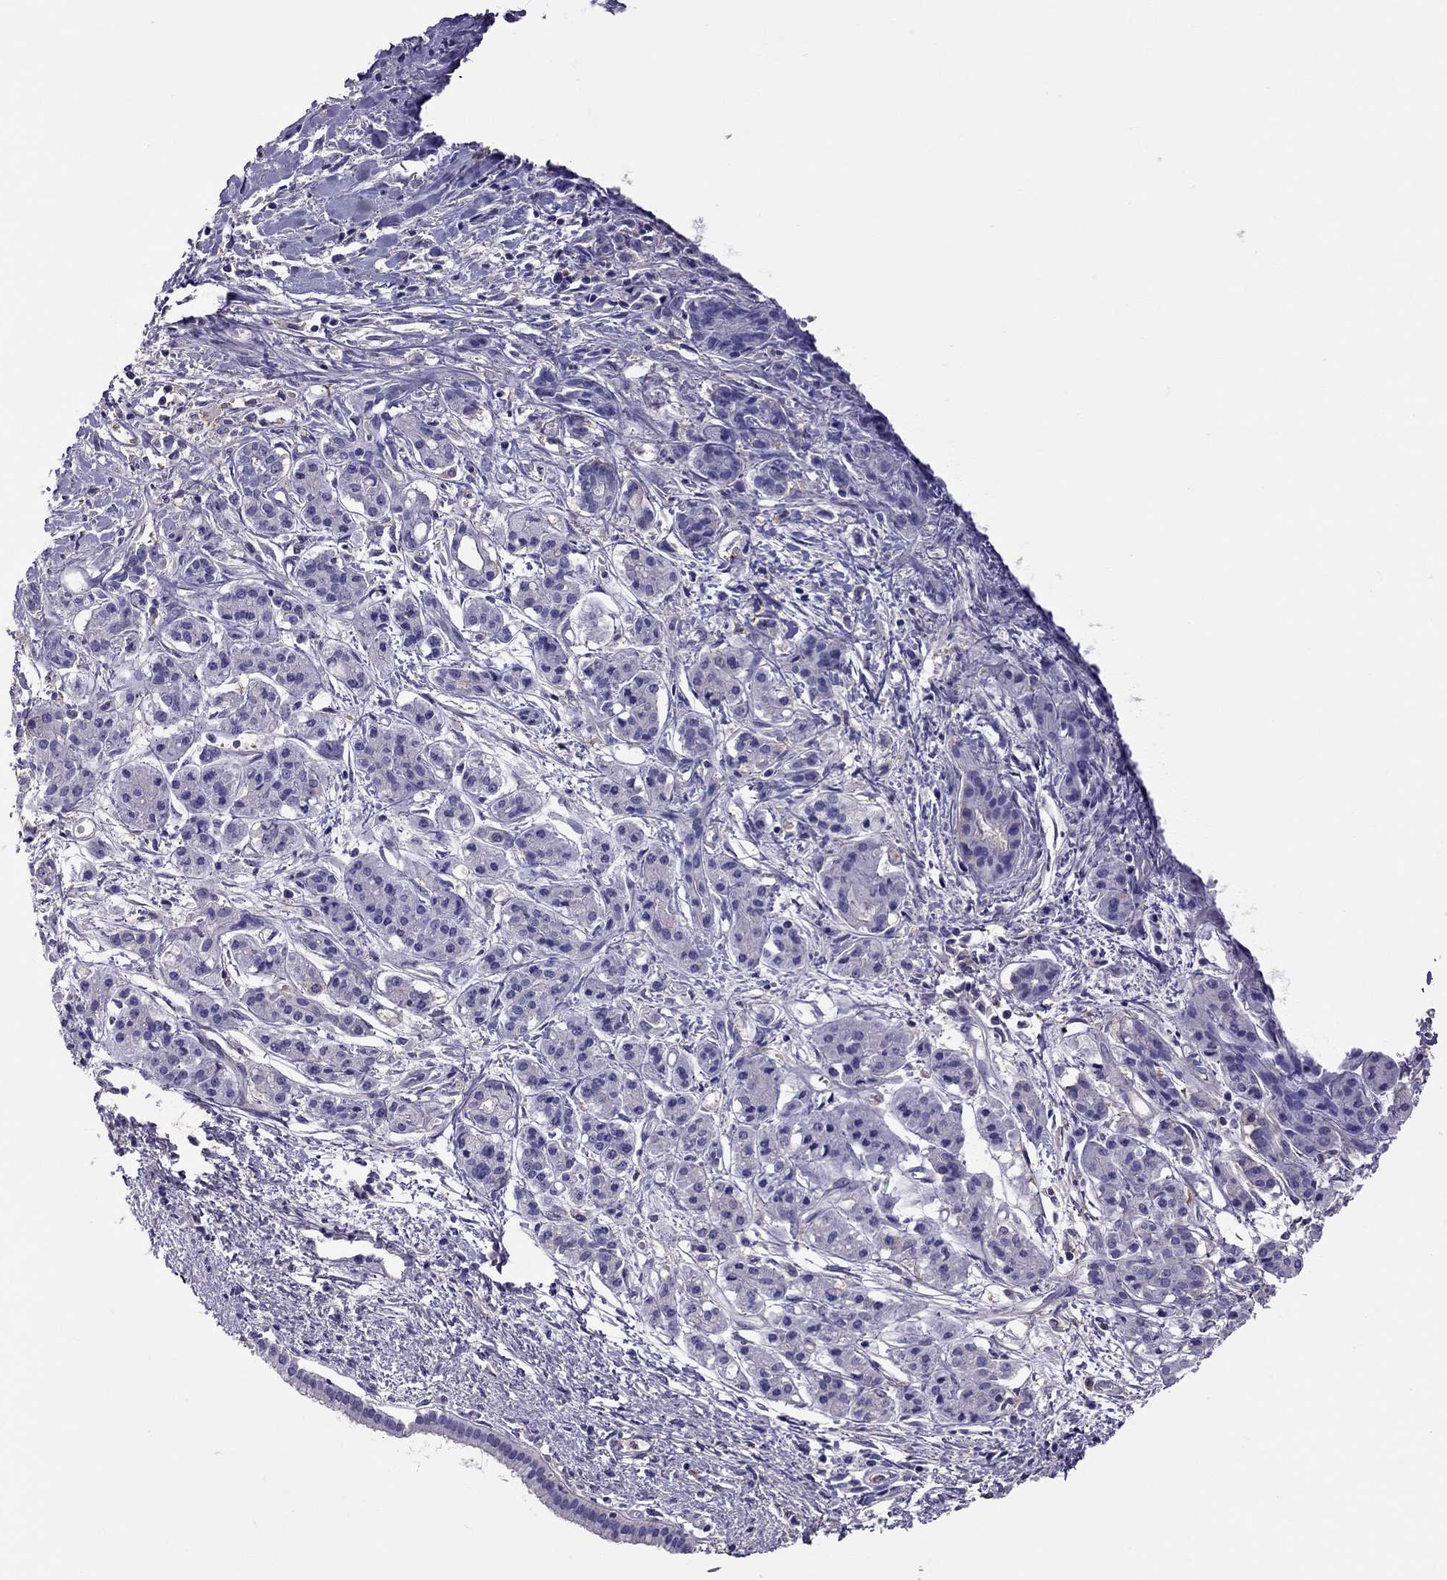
{"staining": {"intensity": "negative", "quantity": "none", "location": "none"}, "tissue": "pancreatic cancer", "cell_type": "Tumor cells", "image_type": "cancer", "snomed": [{"axis": "morphology", "description": "Adenocarcinoma, NOS"}, {"axis": "topography", "description": "Pancreas"}], "caption": "This image is of pancreatic cancer (adenocarcinoma) stained with IHC to label a protein in brown with the nuclei are counter-stained blue. There is no positivity in tumor cells.", "gene": "TEX22", "patient": {"sex": "male", "age": 48}}